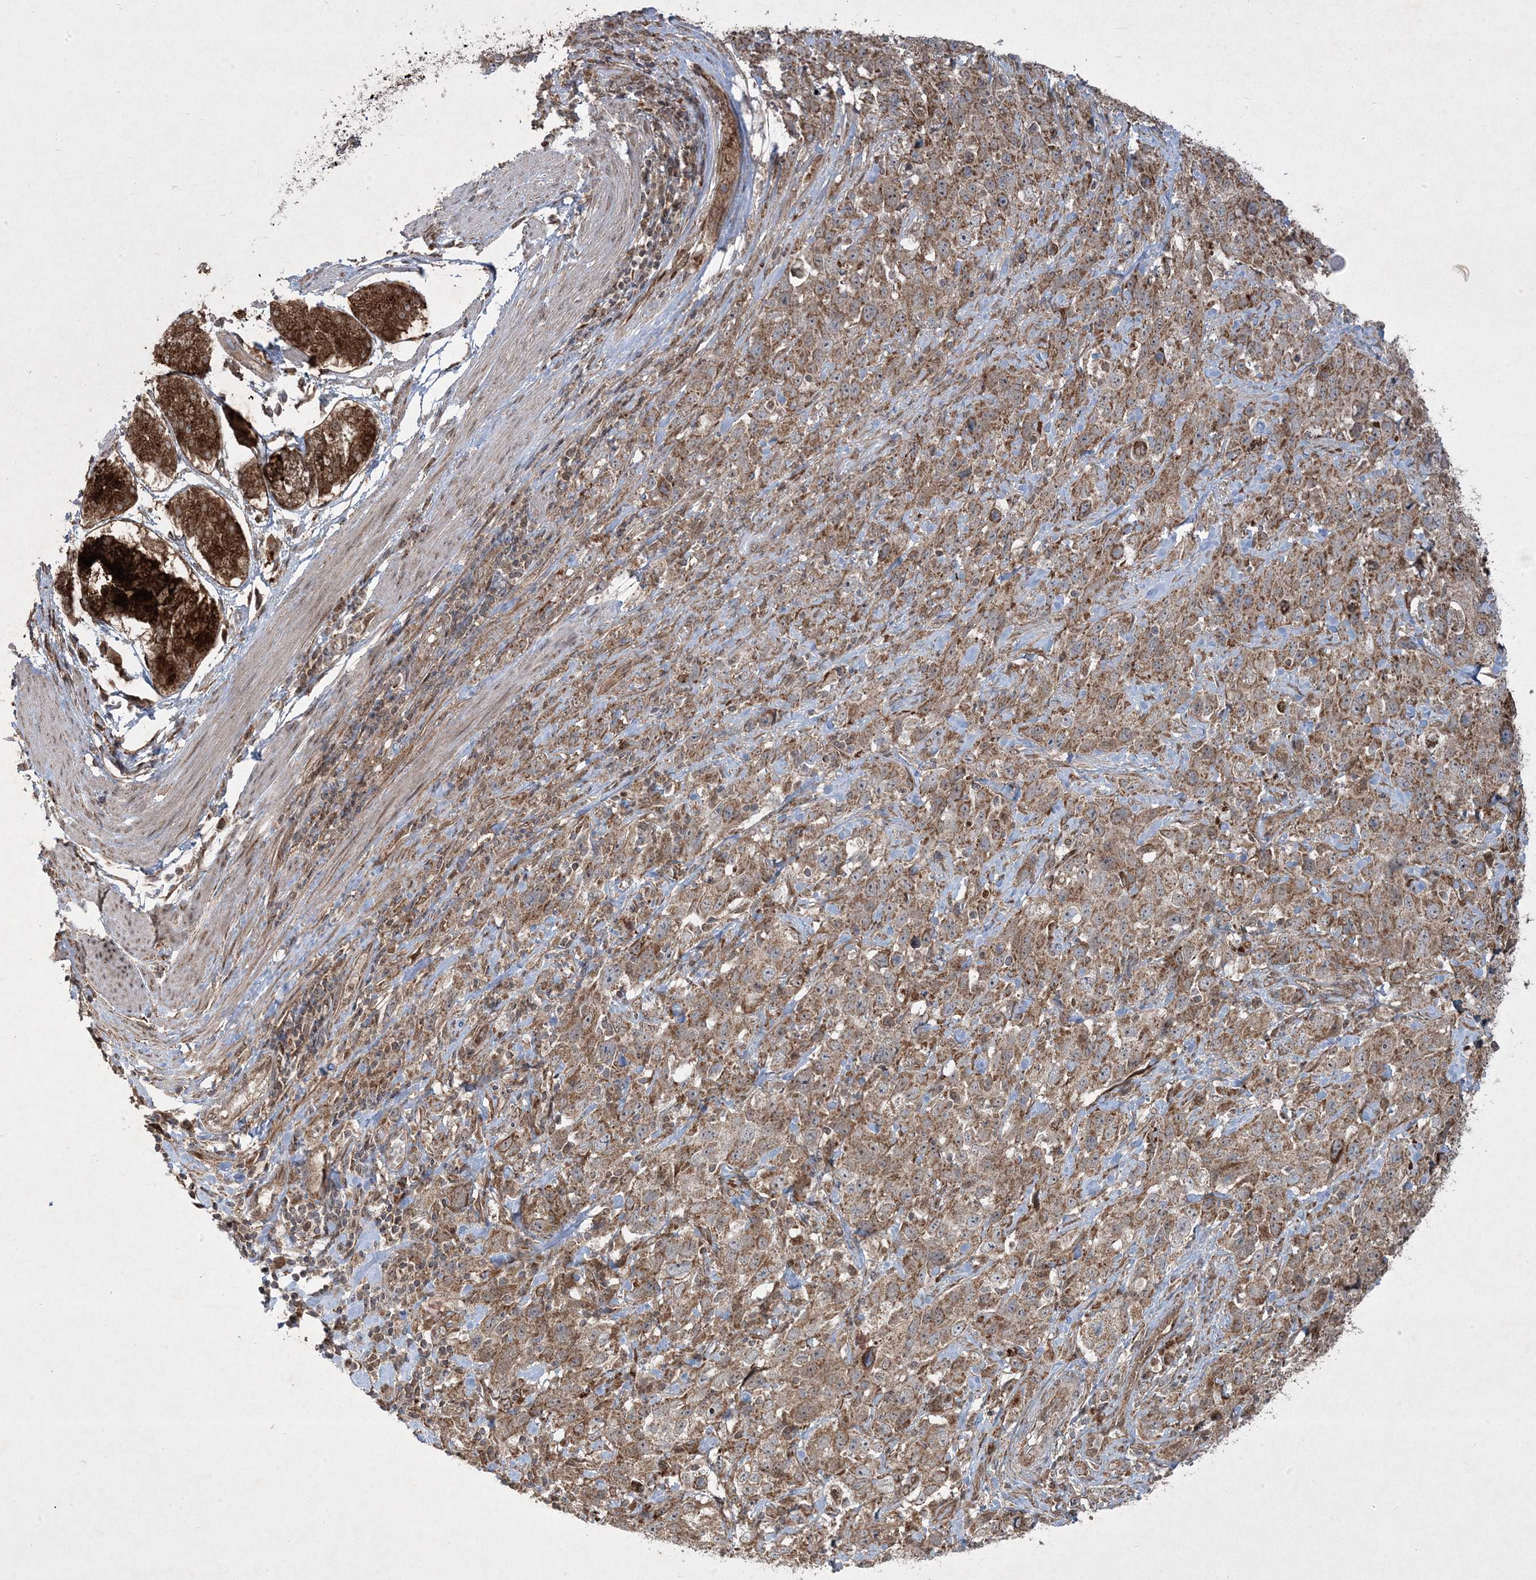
{"staining": {"intensity": "weak", "quantity": ">75%", "location": "cytoplasmic/membranous"}, "tissue": "stomach cancer", "cell_type": "Tumor cells", "image_type": "cancer", "snomed": [{"axis": "morphology", "description": "Normal tissue, NOS"}, {"axis": "morphology", "description": "Adenocarcinoma, NOS"}, {"axis": "topography", "description": "Lymph node"}, {"axis": "topography", "description": "Stomach"}], "caption": "Protein staining displays weak cytoplasmic/membranous staining in about >75% of tumor cells in stomach cancer (adenocarcinoma).", "gene": "PLEKHM2", "patient": {"sex": "male", "age": 48}}